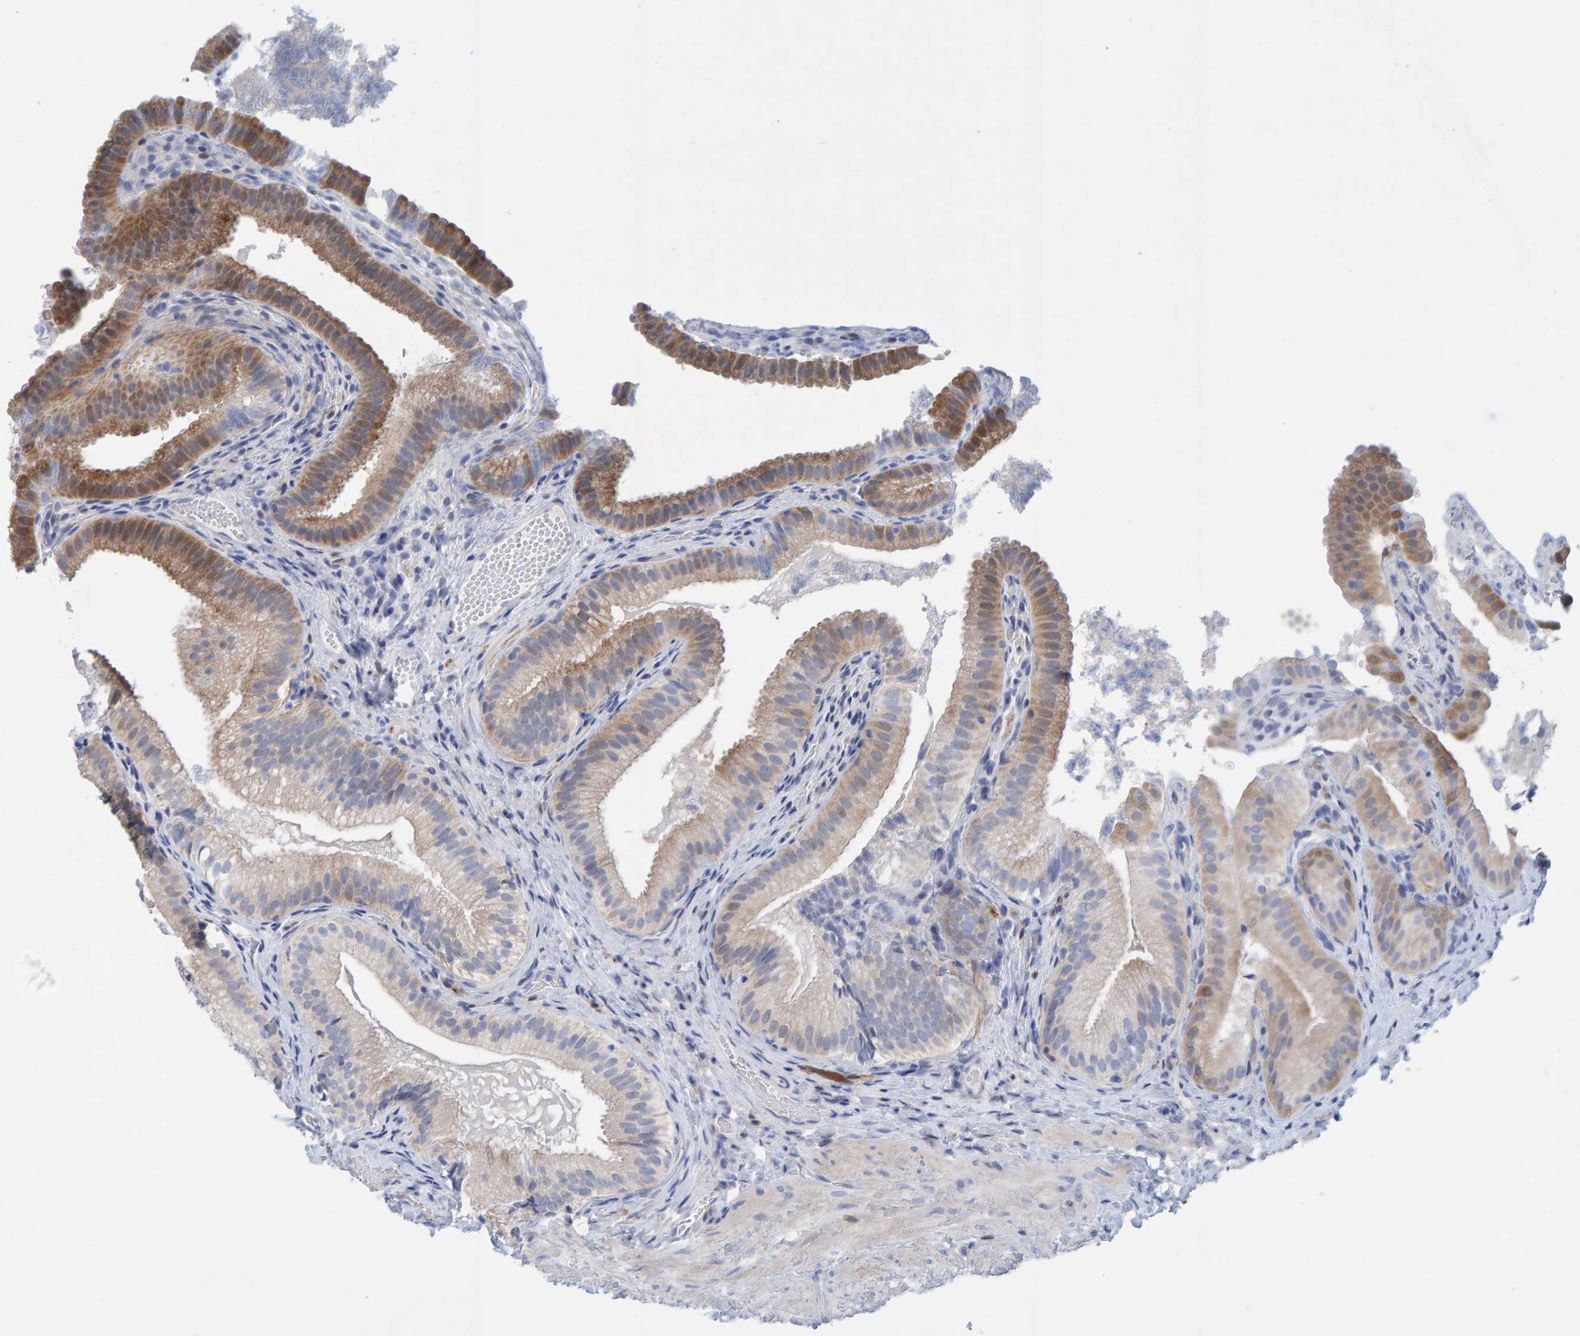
{"staining": {"intensity": "moderate", "quantity": "25%-75%", "location": "cytoplasmic/membranous"}, "tissue": "gallbladder", "cell_type": "Glandular cells", "image_type": "normal", "snomed": [{"axis": "morphology", "description": "Normal tissue, NOS"}, {"axis": "topography", "description": "Gallbladder"}], "caption": "Gallbladder stained with DAB immunohistochemistry (IHC) shows medium levels of moderate cytoplasmic/membranous expression in approximately 25%-75% of glandular cells. (IHC, brightfield microscopy, high magnification).", "gene": "KLHL11", "patient": {"sex": "female", "age": 30}}